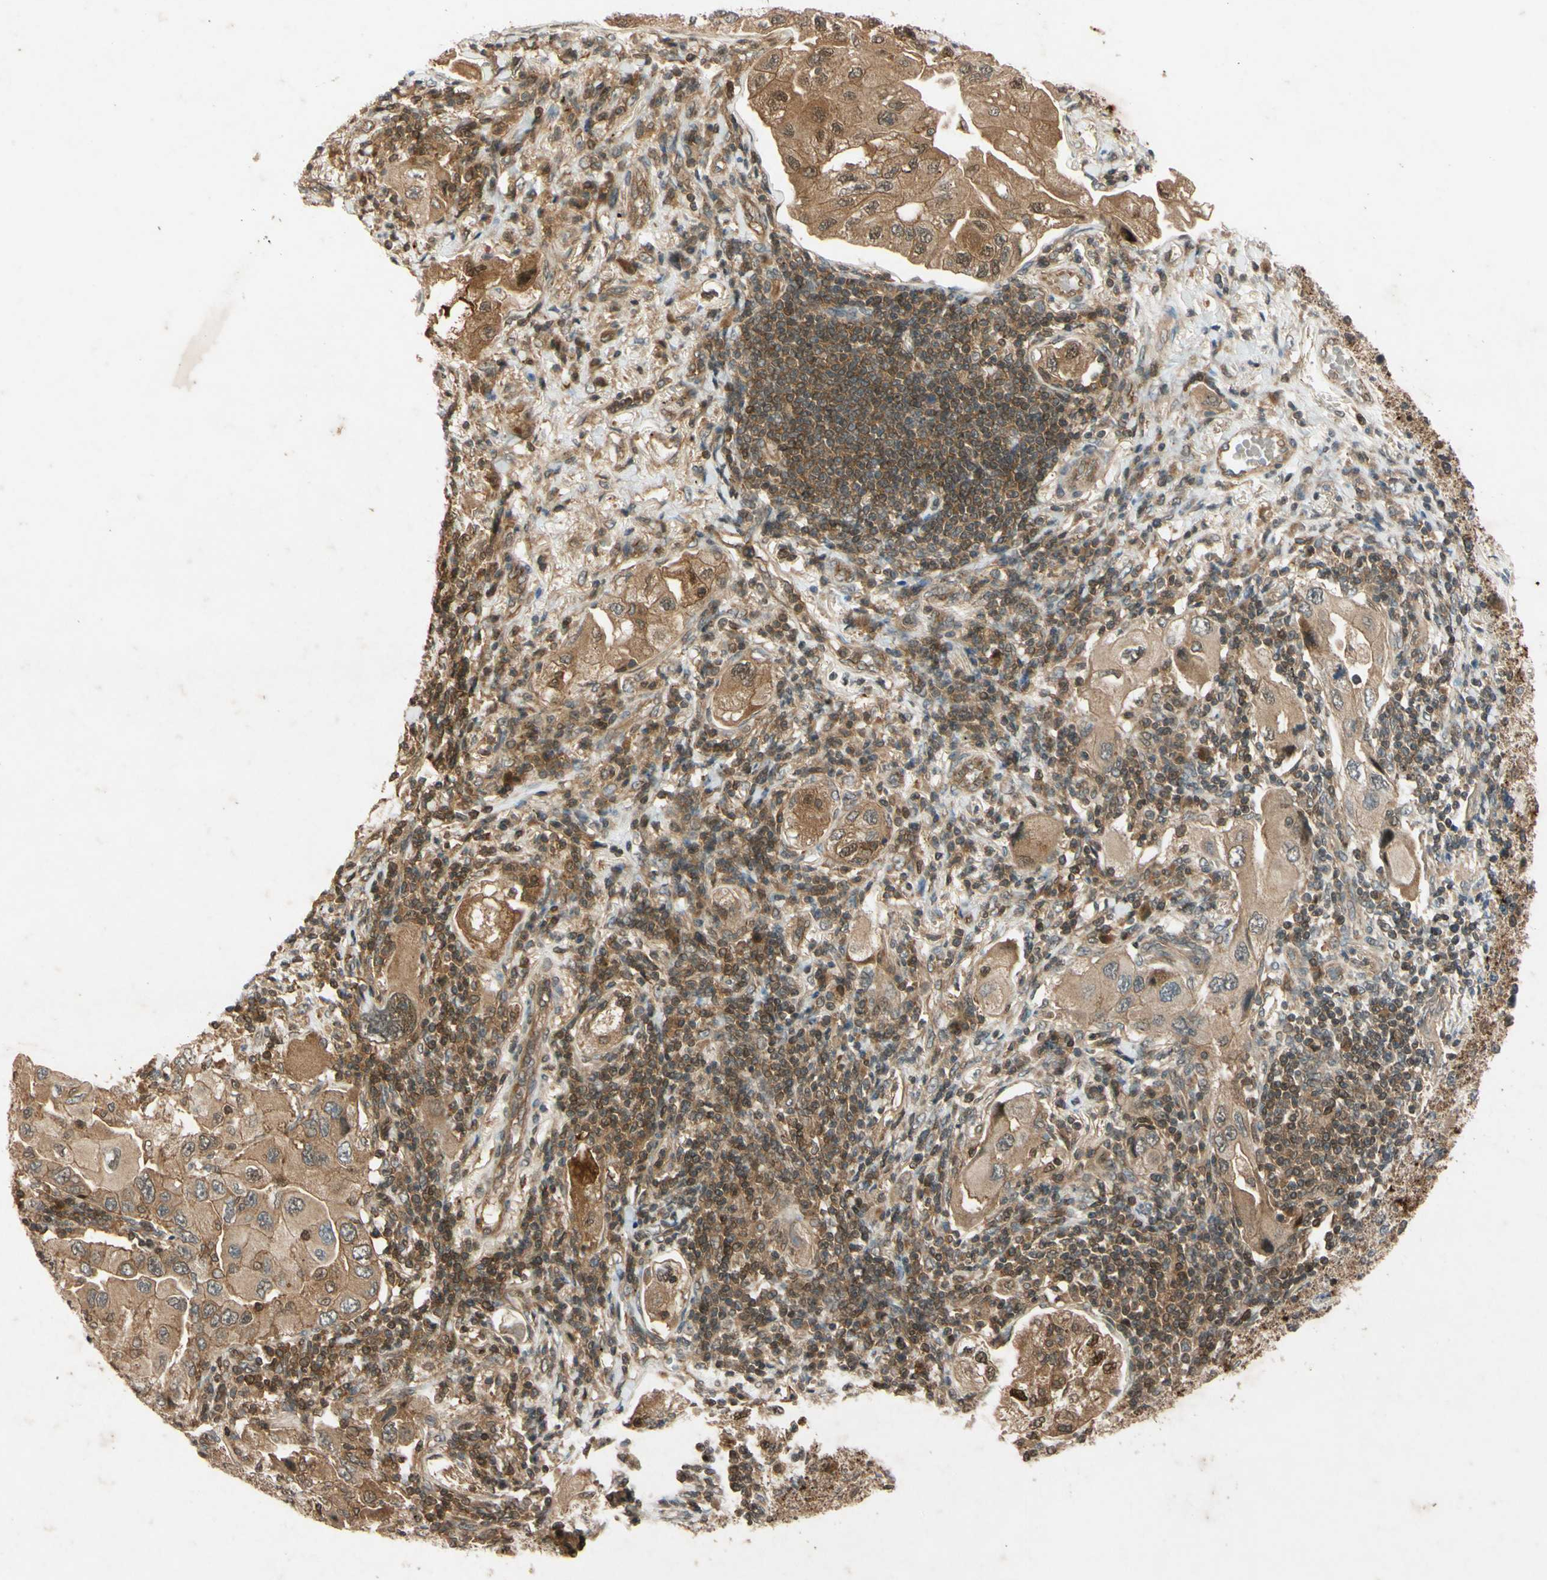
{"staining": {"intensity": "moderate", "quantity": ">75%", "location": "cytoplasmic/membranous"}, "tissue": "lung cancer", "cell_type": "Tumor cells", "image_type": "cancer", "snomed": [{"axis": "morphology", "description": "Adenocarcinoma, NOS"}, {"axis": "topography", "description": "Lung"}], "caption": "Lung cancer (adenocarcinoma) tissue reveals moderate cytoplasmic/membranous staining in approximately >75% of tumor cells, visualized by immunohistochemistry.", "gene": "EPHA8", "patient": {"sex": "female", "age": 65}}